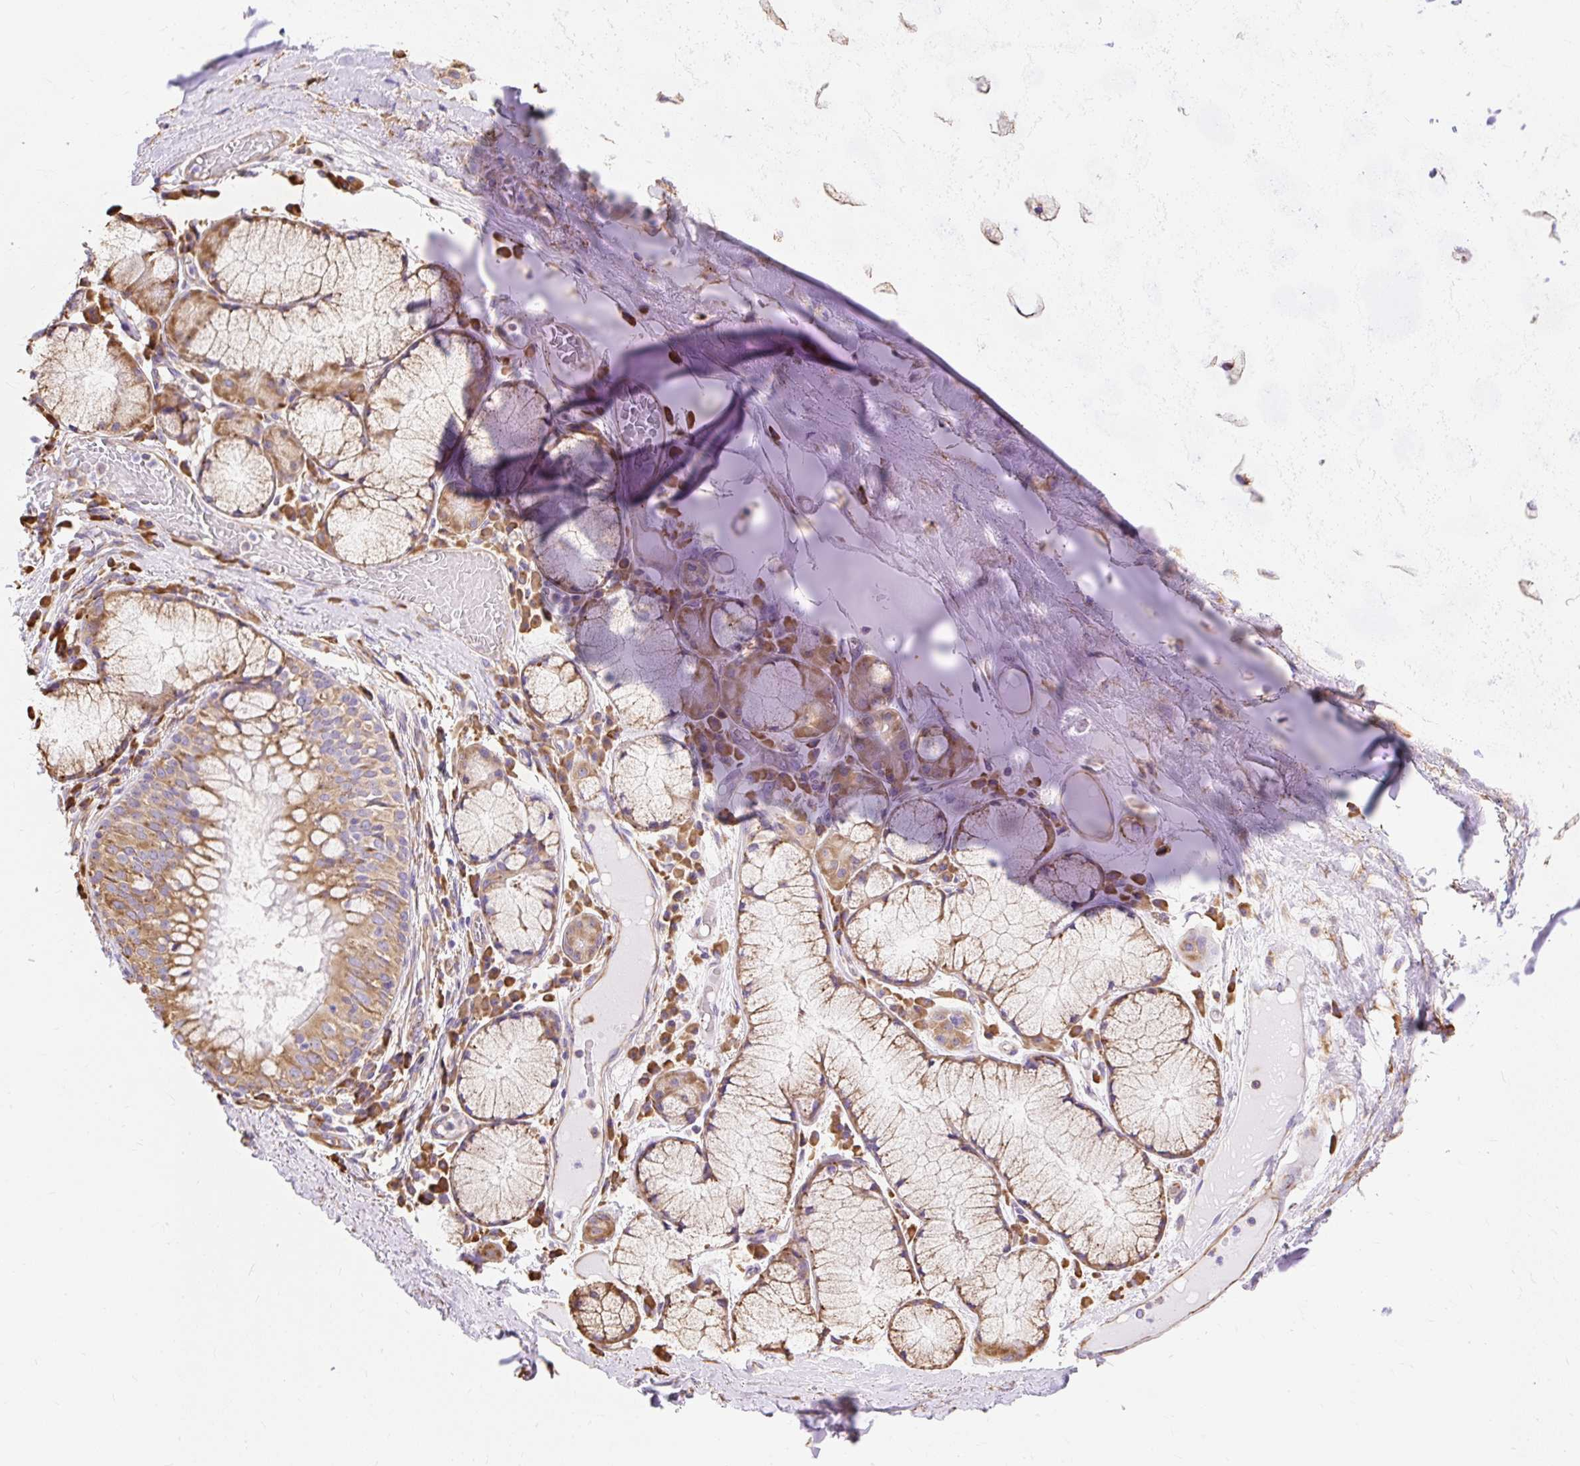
{"staining": {"intensity": "moderate", "quantity": "<25%", "location": "cytoplasmic/membranous"}, "tissue": "soft tissue", "cell_type": "Chondrocytes", "image_type": "normal", "snomed": [{"axis": "morphology", "description": "Normal tissue, NOS"}, {"axis": "topography", "description": "Cartilage tissue"}, {"axis": "topography", "description": "Bronchus"}], "caption": "An image showing moderate cytoplasmic/membranous staining in approximately <25% of chondrocytes in normal soft tissue, as visualized by brown immunohistochemical staining.", "gene": "ENSG00000260836", "patient": {"sex": "male", "age": 56}}